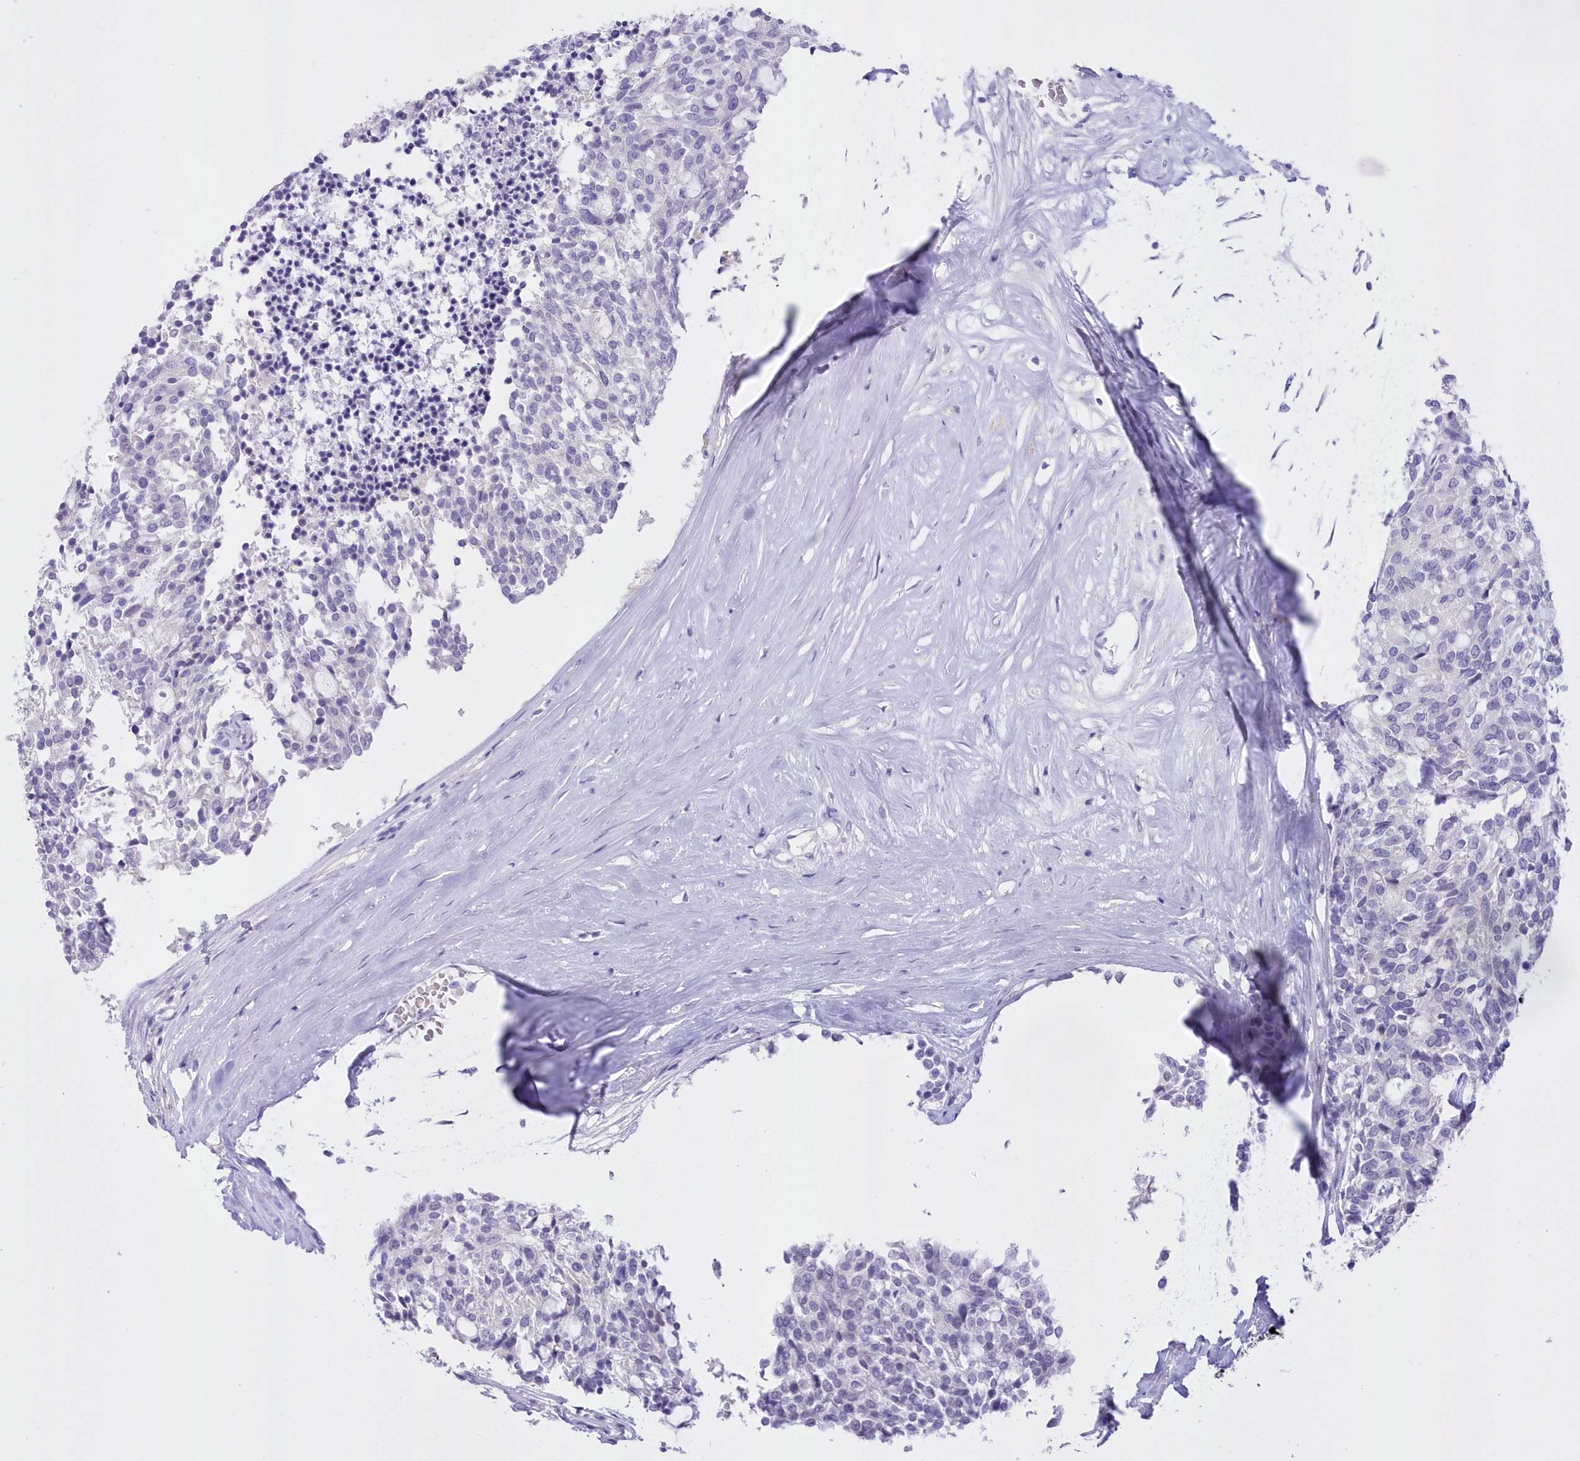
{"staining": {"intensity": "negative", "quantity": "none", "location": "none"}, "tissue": "carcinoid", "cell_type": "Tumor cells", "image_type": "cancer", "snomed": [{"axis": "morphology", "description": "Carcinoid, malignant, NOS"}, {"axis": "topography", "description": "Pancreas"}], "caption": "An image of carcinoid stained for a protein exhibits no brown staining in tumor cells.", "gene": "UBA6", "patient": {"sex": "female", "age": 54}}